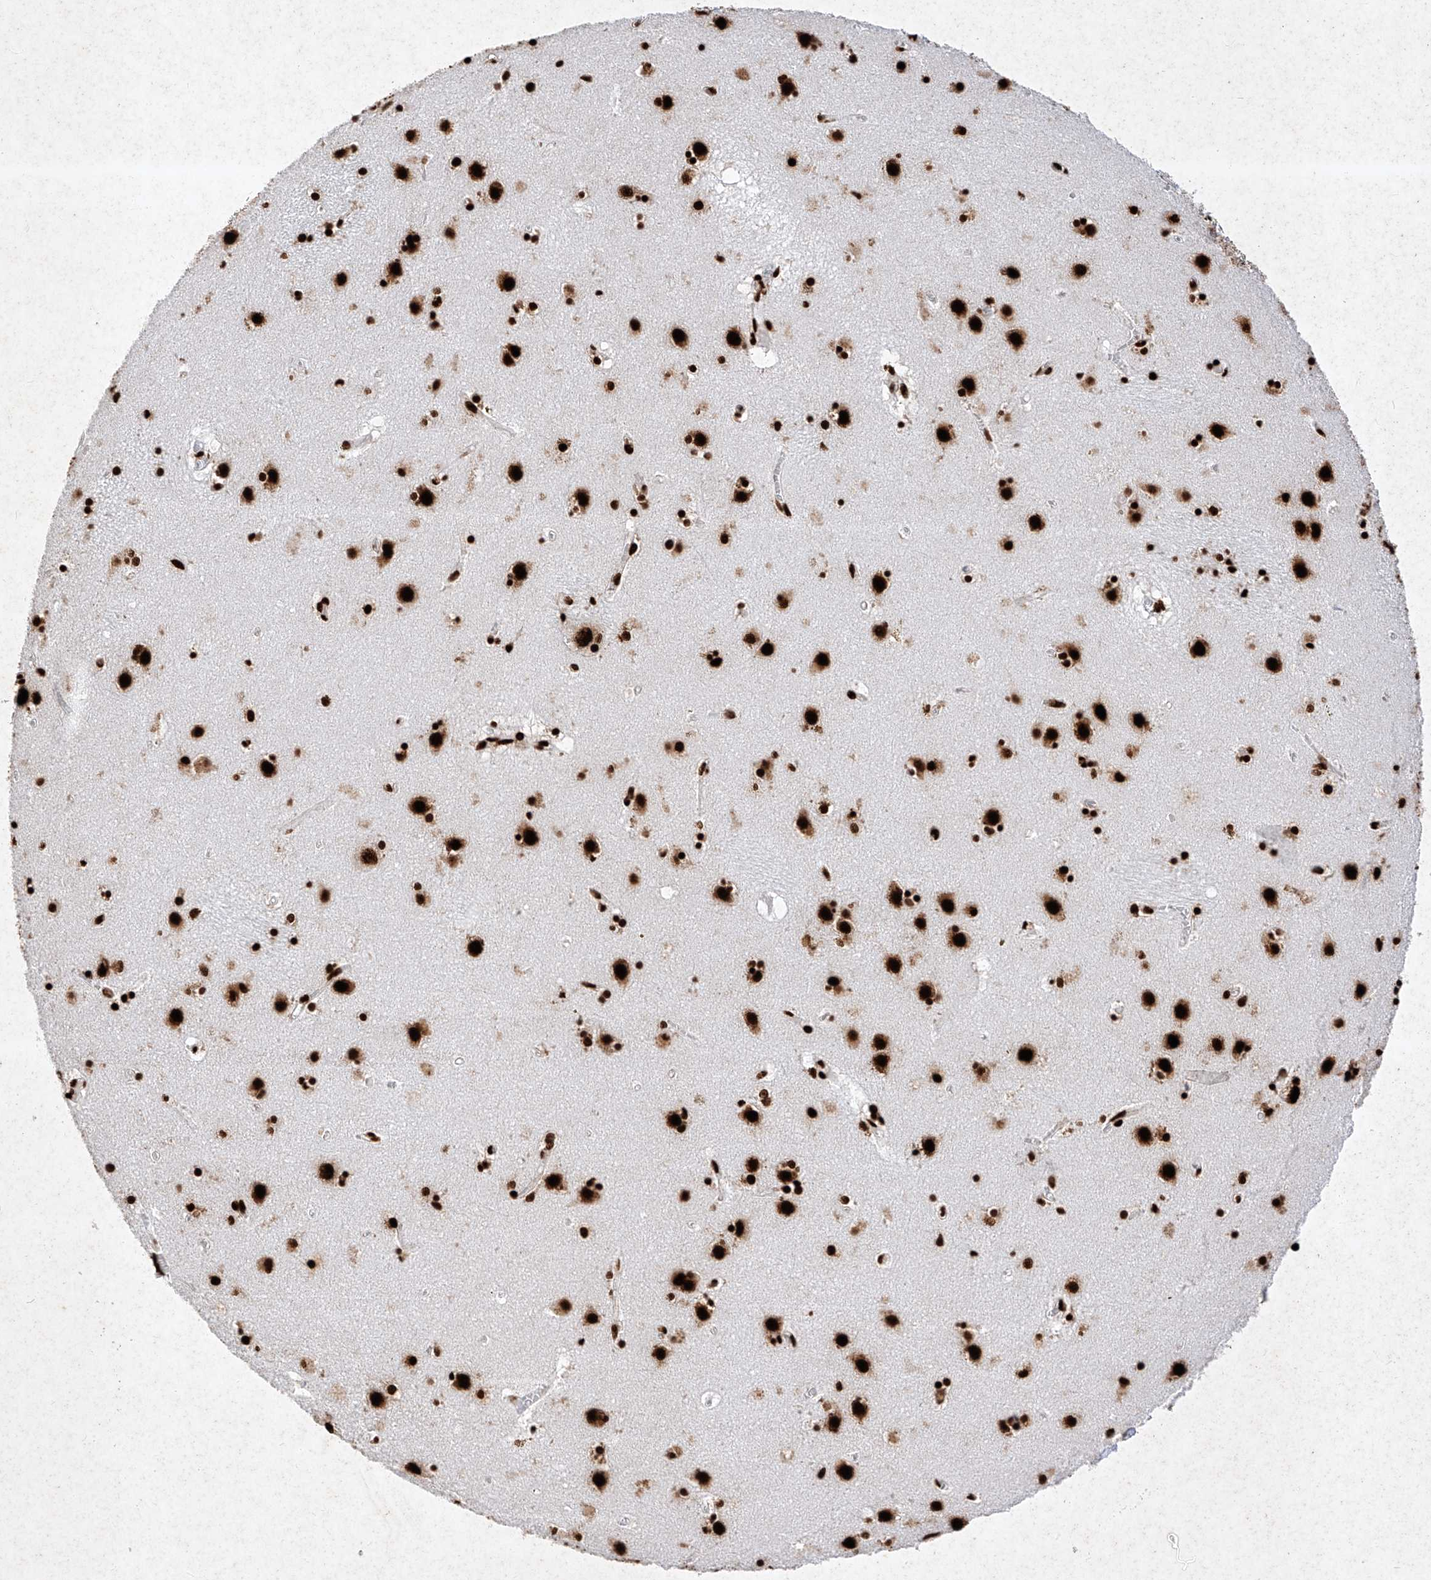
{"staining": {"intensity": "strong", "quantity": ">75%", "location": "nuclear"}, "tissue": "caudate", "cell_type": "Glial cells", "image_type": "normal", "snomed": [{"axis": "morphology", "description": "Normal tissue, NOS"}, {"axis": "topography", "description": "Lateral ventricle wall"}], "caption": "IHC (DAB) staining of benign caudate shows strong nuclear protein positivity in about >75% of glial cells.", "gene": "SRSF6", "patient": {"sex": "male", "age": 70}}